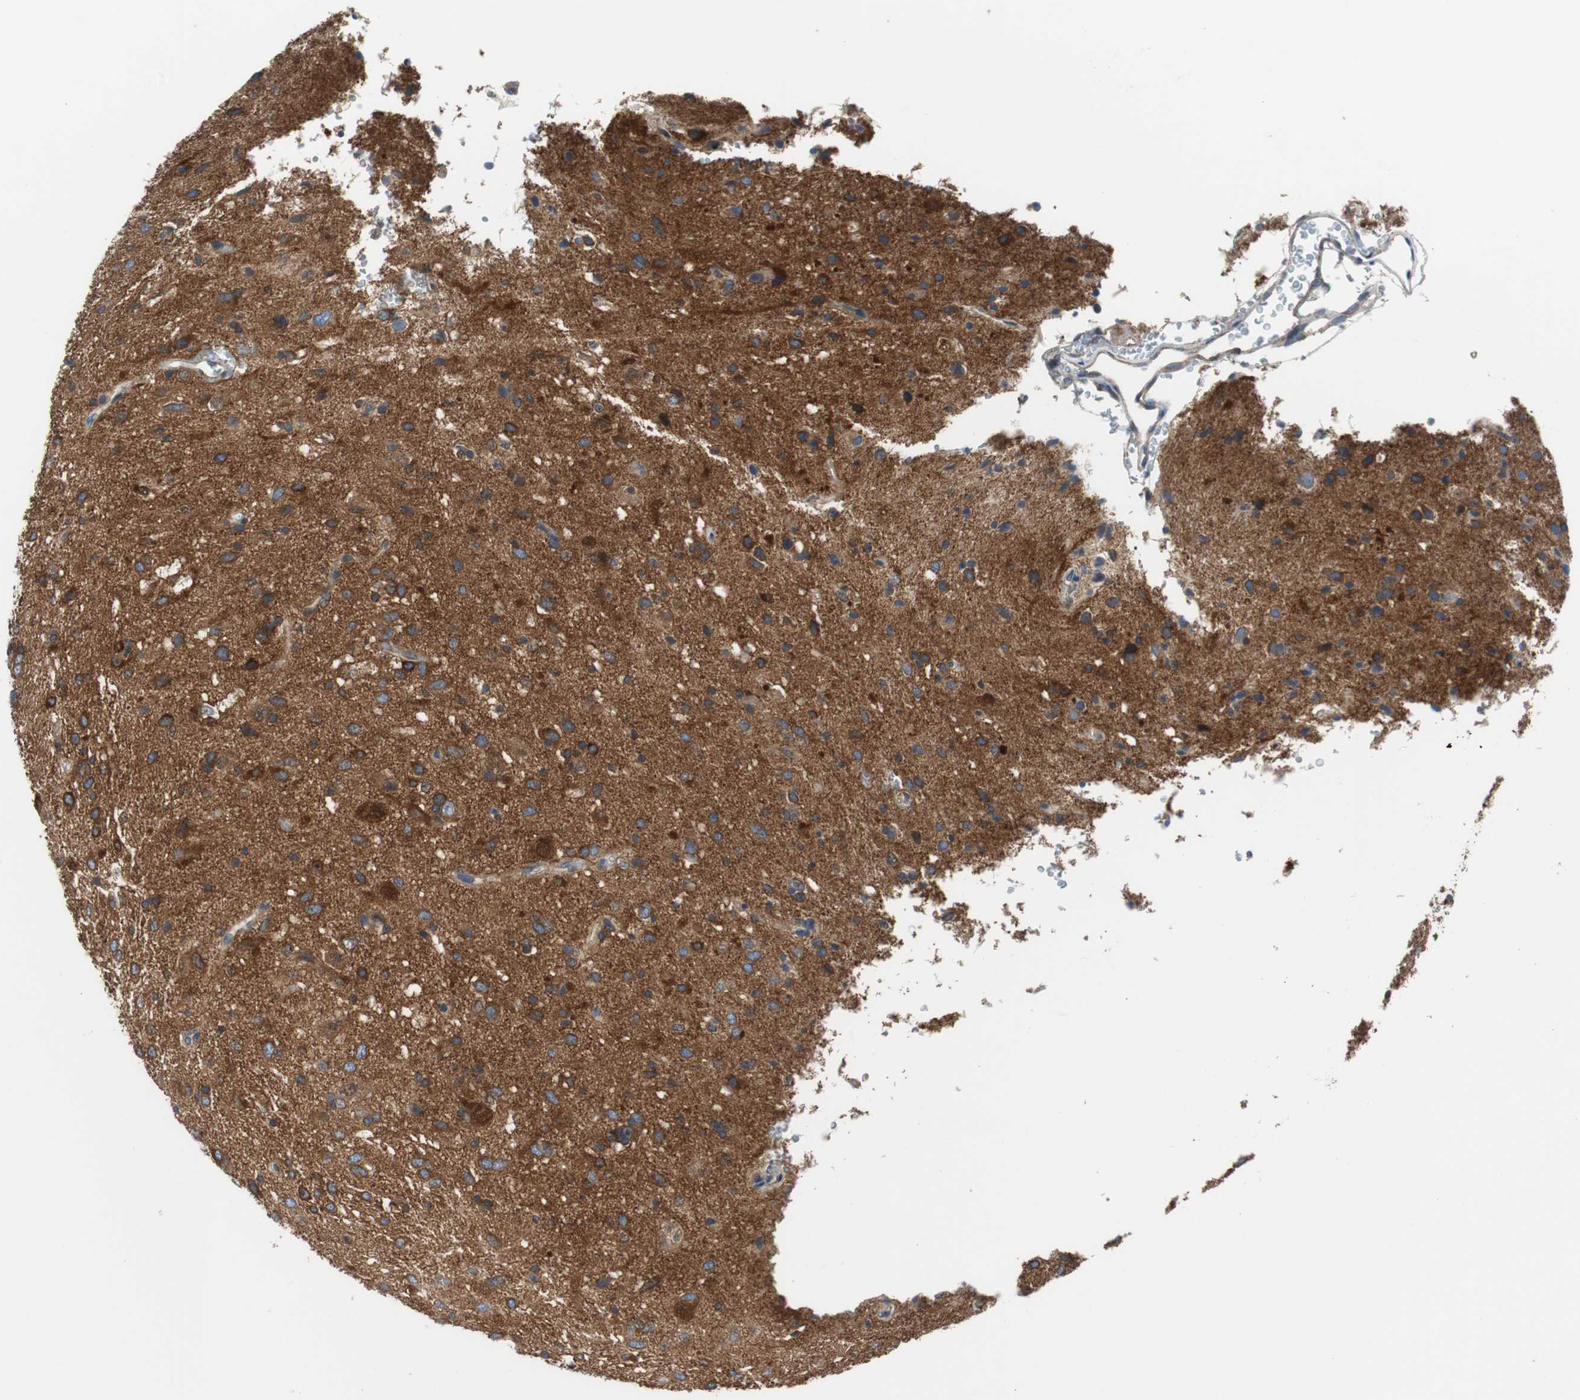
{"staining": {"intensity": "strong", "quantity": ">75%", "location": "cytoplasmic/membranous"}, "tissue": "glioma", "cell_type": "Tumor cells", "image_type": "cancer", "snomed": [{"axis": "morphology", "description": "Glioma, malignant, Low grade"}, {"axis": "topography", "description": "Brain"}], "caption": "High-magnification brightfield microscopy of glioma stained with DAB (brown) and counterstained with hematoxylin (blue). tumor cells exhibit strong cytoplasmic/membranous staining is identified in approximately>75% of cells. Ihc stains the protein in brown and the nuclei are stained blue.", "gene": "BRAF", "patient": {"sex": "male", "age": 77}}